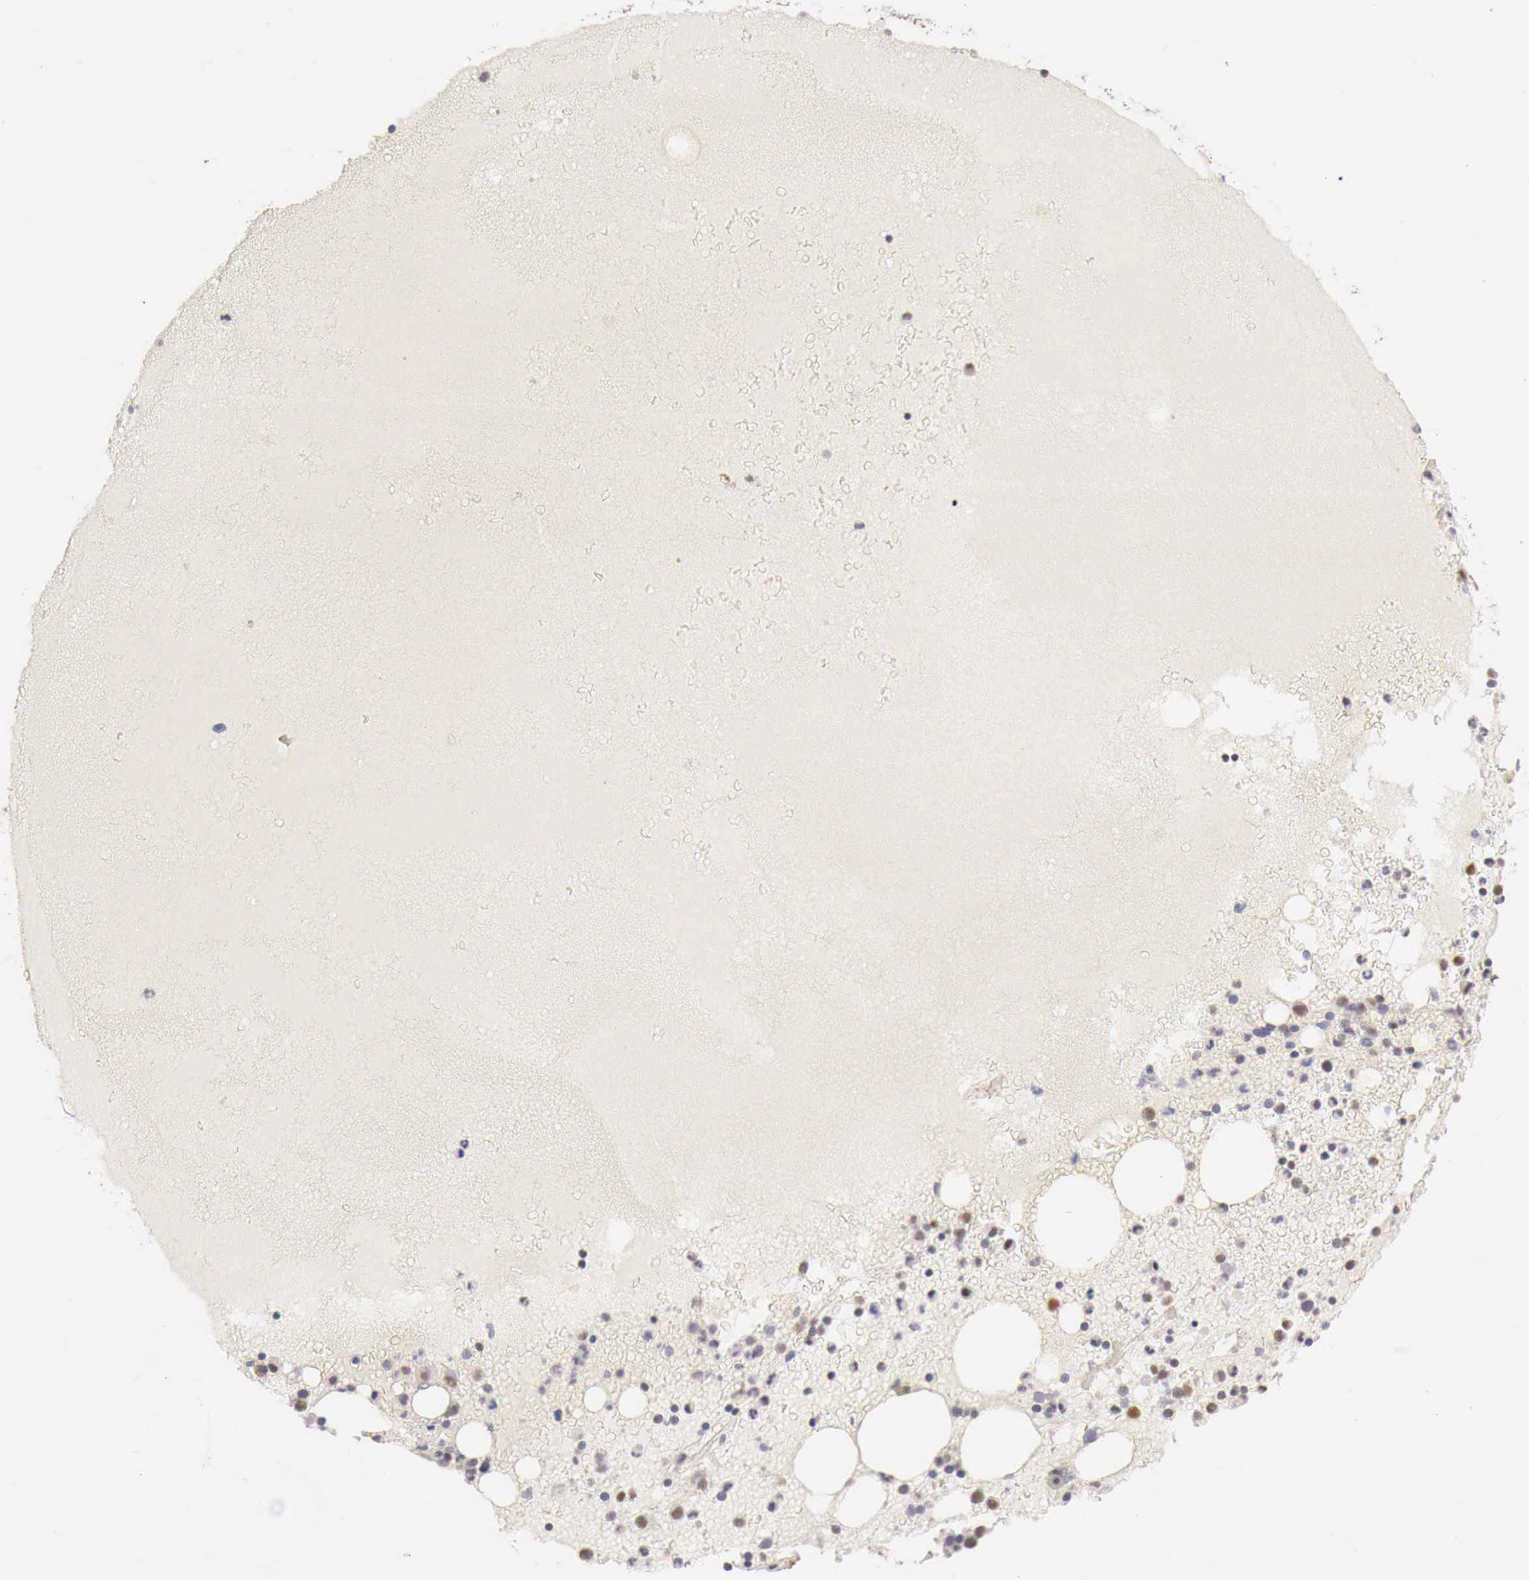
{"staining": {"intensity": "moderate", "quantity": "25%-75%", "location": "cytoplasmic/membranous,nuclear"}, "tissue": "bone marrow", "cell_type": "Hematopoietic cells", "image_type": "normal", "snomed": [{"axis": "morphology", "description": "Normal tissue, NOS"}, {"axis": "topography", "description": "Bone marrow"}], "caption": "This photomicrograph reveals unremarkable bone marrow stained with IHC to label a protein in brown. The cytoplasmic/membranous,nuclear of hematopoietic cells show moderate positivity for the protein. Nuclei are counter-stained blue.", "gene": "GPKOW", "patient": {"sex": "female", "age": 74}}